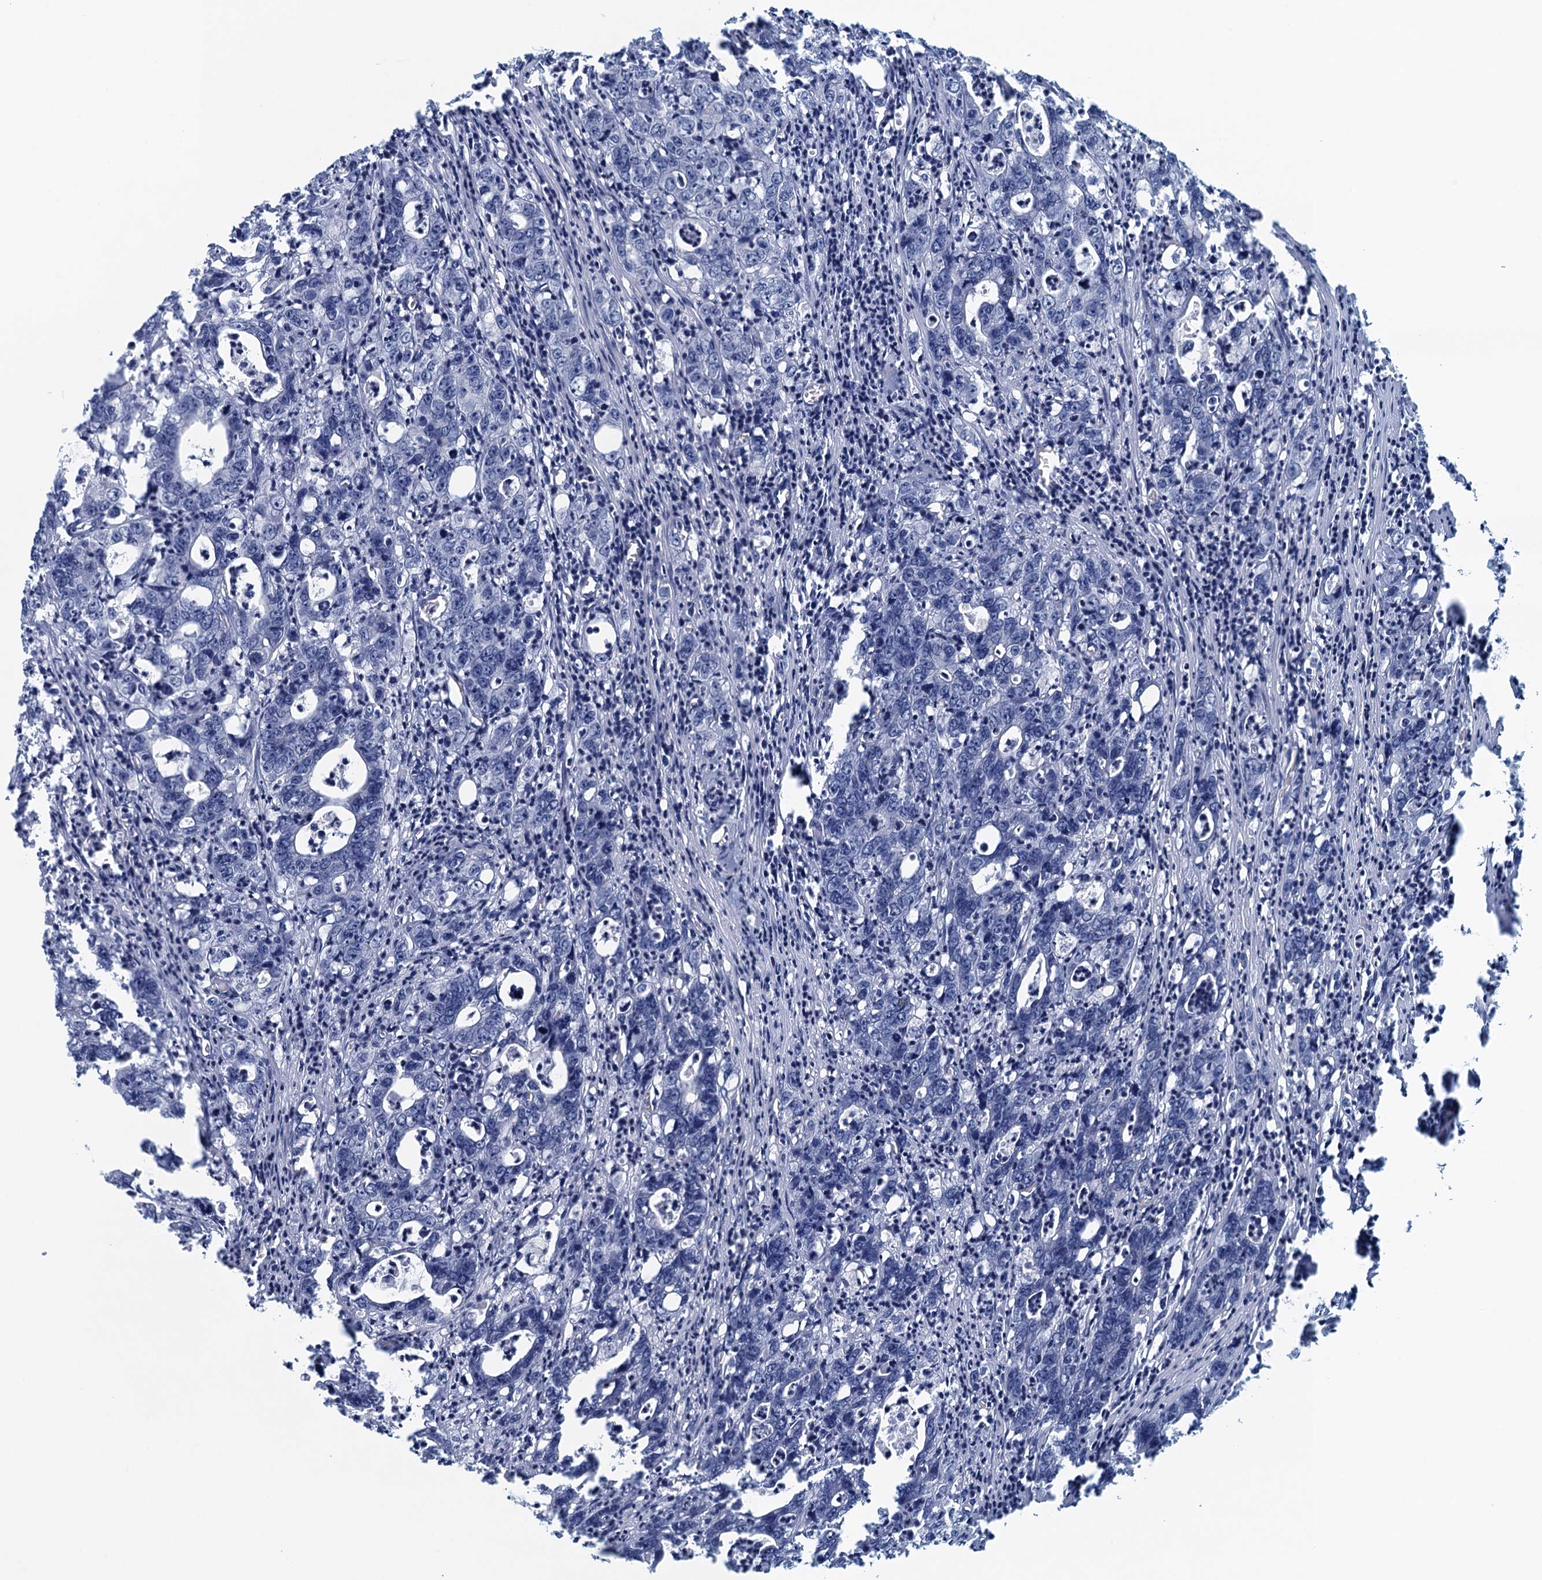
{"staining": {"intensity": "negative", "quantity": "none", "location": "none"}, "tissue": "colorectal cancer", "cell_type": "Tumor cells", "image_type": "cancer", "snomed": [{"axis": "morphology", "description": "Adenocarcinoma, NOS"}, {"axis": "topography", "description": "Colon"}], "caption": "Colorectal cancer (adenocarcinoma) was stained to show a protein in brown. There is no significant positivity in tumor cells.", "gene": "C10orf88", "patient": {"sex": "female", "age": 75}}